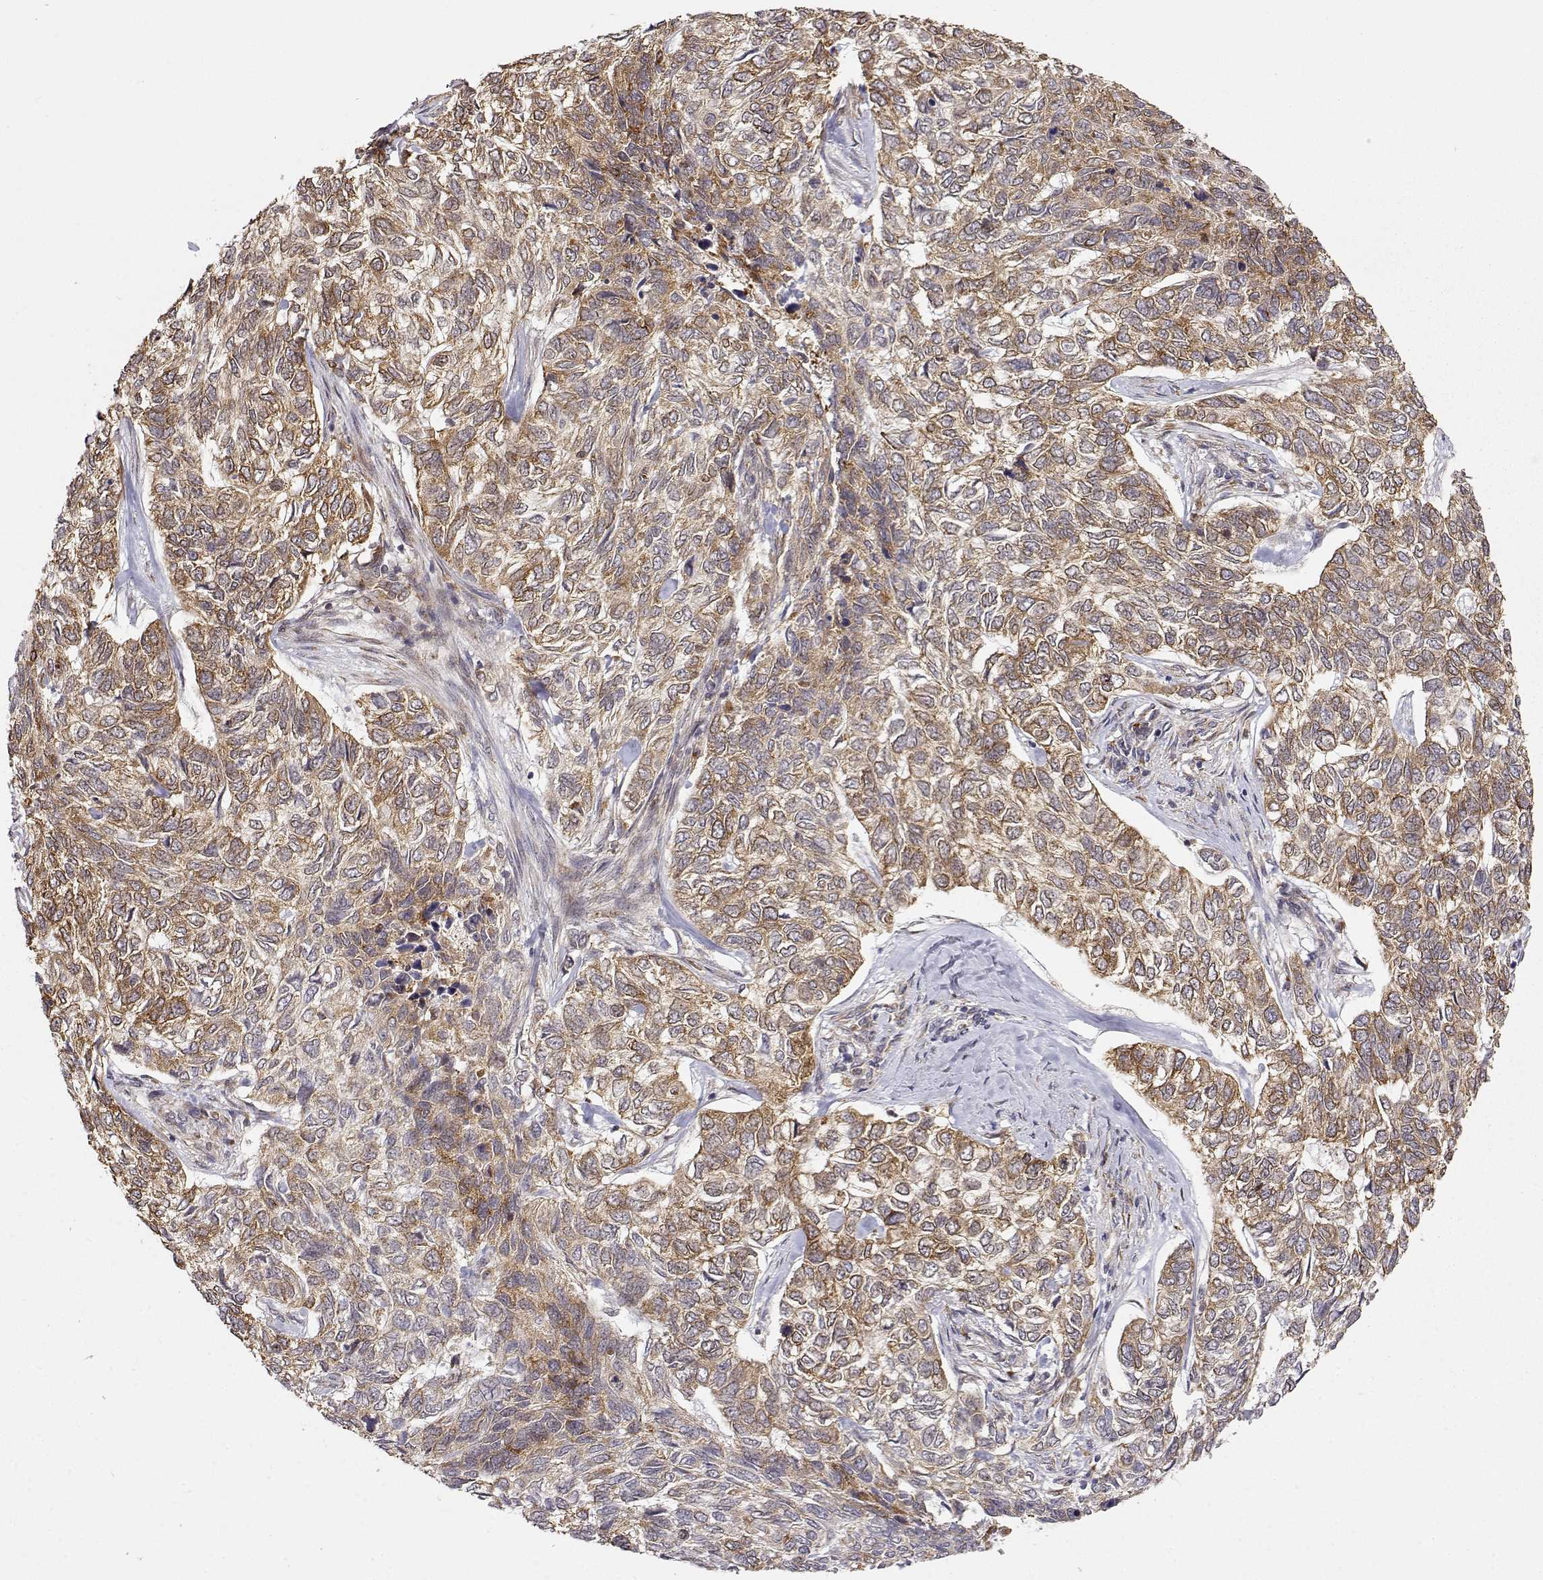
{"staining": {"intensity": "moderate", "quantity": ">75%", "location": "cytoplasmic/membranous"}, "tissue": "skin cancer", "cell_type": "Tumor cells", "image_type": "cancer", "snomed": [{"axis": "morphology", "description": "Basal cell carcinoma"}, {"axis": "topography", "description": "Skin"}], "caption": "Skin cancer (basal cell carcinoma) stained with DAB (3,3'-diaminobenzidine) immunohistochemistry shows medium levels of moderate cytoplasmic/membranous staining in approximately >75% of tumor cells. The protein is stained brown, and the nuclei are stained in blue (DAB IHC with brightfield microscopy, high magnification).", "gene": "RNF13", "patient": {"sex": "female", "age": 65}}